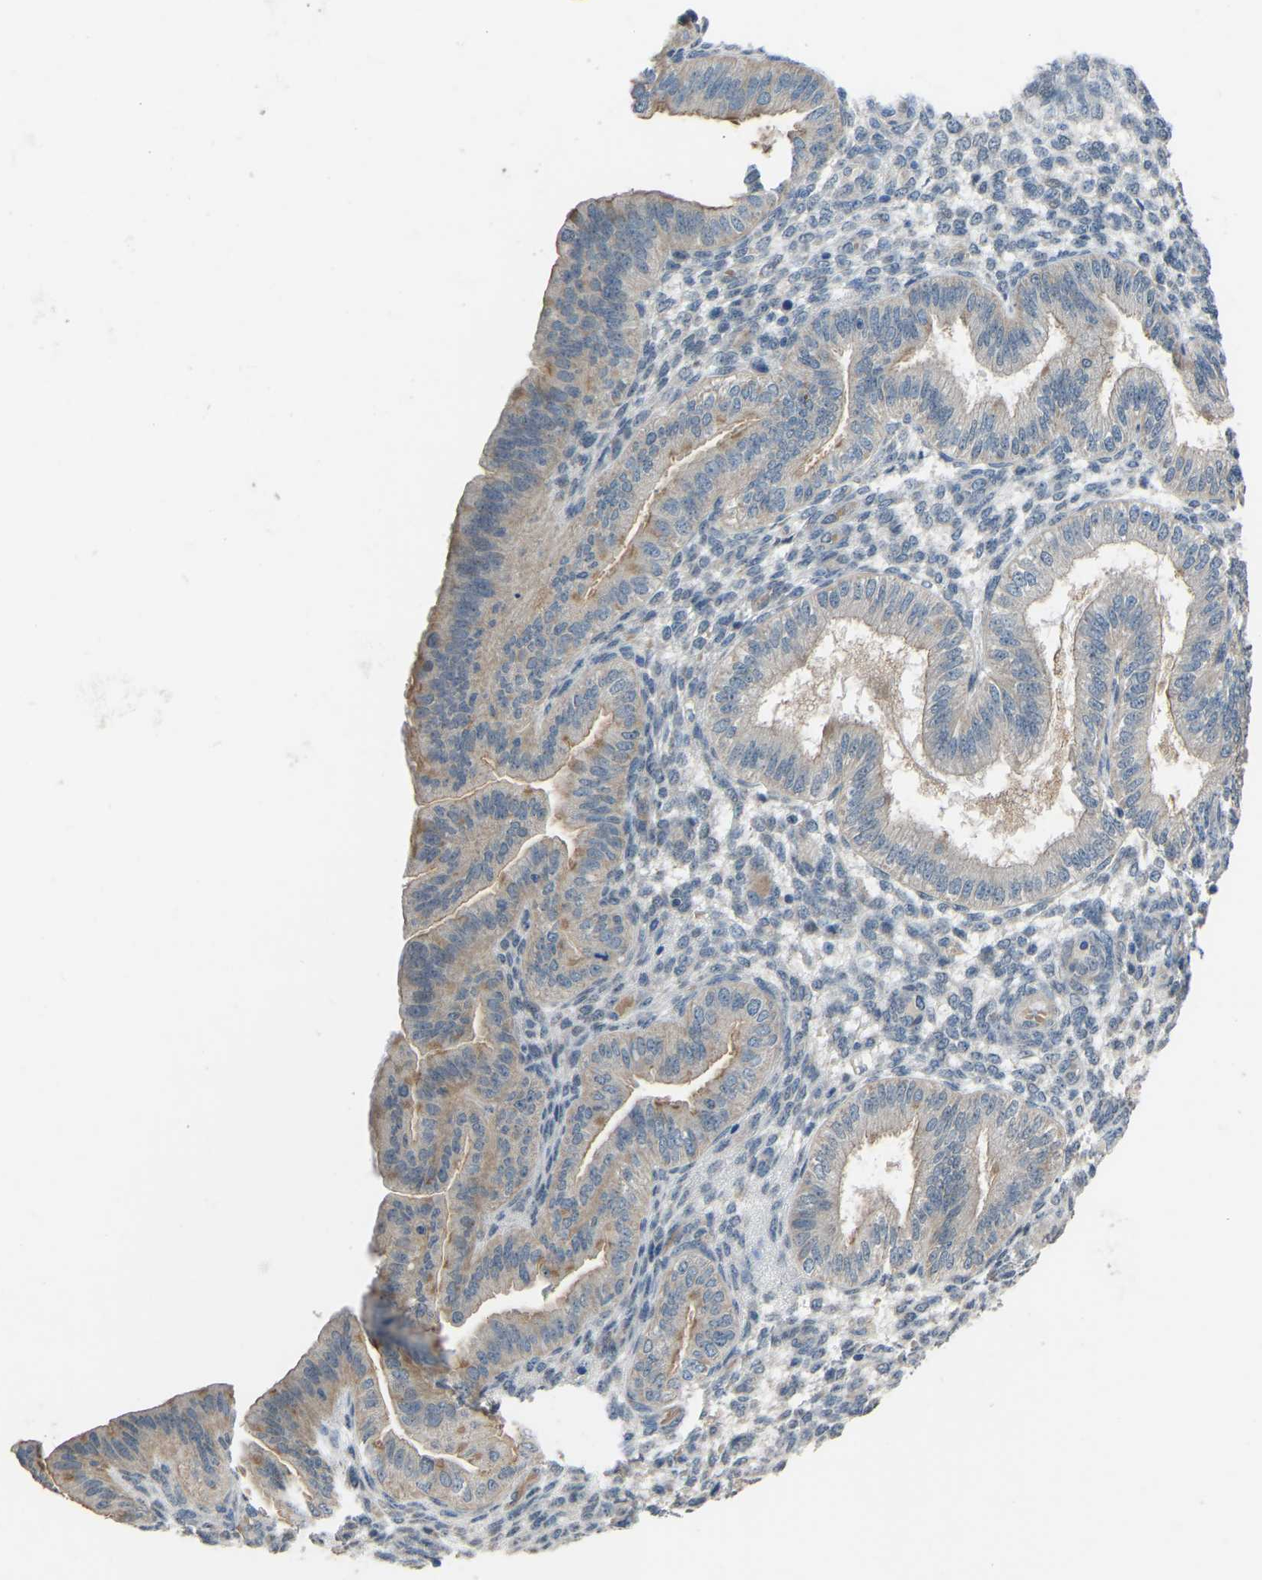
{"staining": {"intensity": "negative", "quantity": "none", "location": "none"}, "tissue": "endometrium", "cell_type": "Cells in endometrial stroma", "image_type": "normal", "snomed": [{"axis": "morphology", "description": "Normal tissue, NOS"}, {"axis": "topography", "description": "Endometrium"}], "caption": "Protein analysis of benign endometrium displays no significant expression in cells in endometrial stroma.", "gene": "CDK2AP1", "patient": {"sex": "female", "age": 39}}